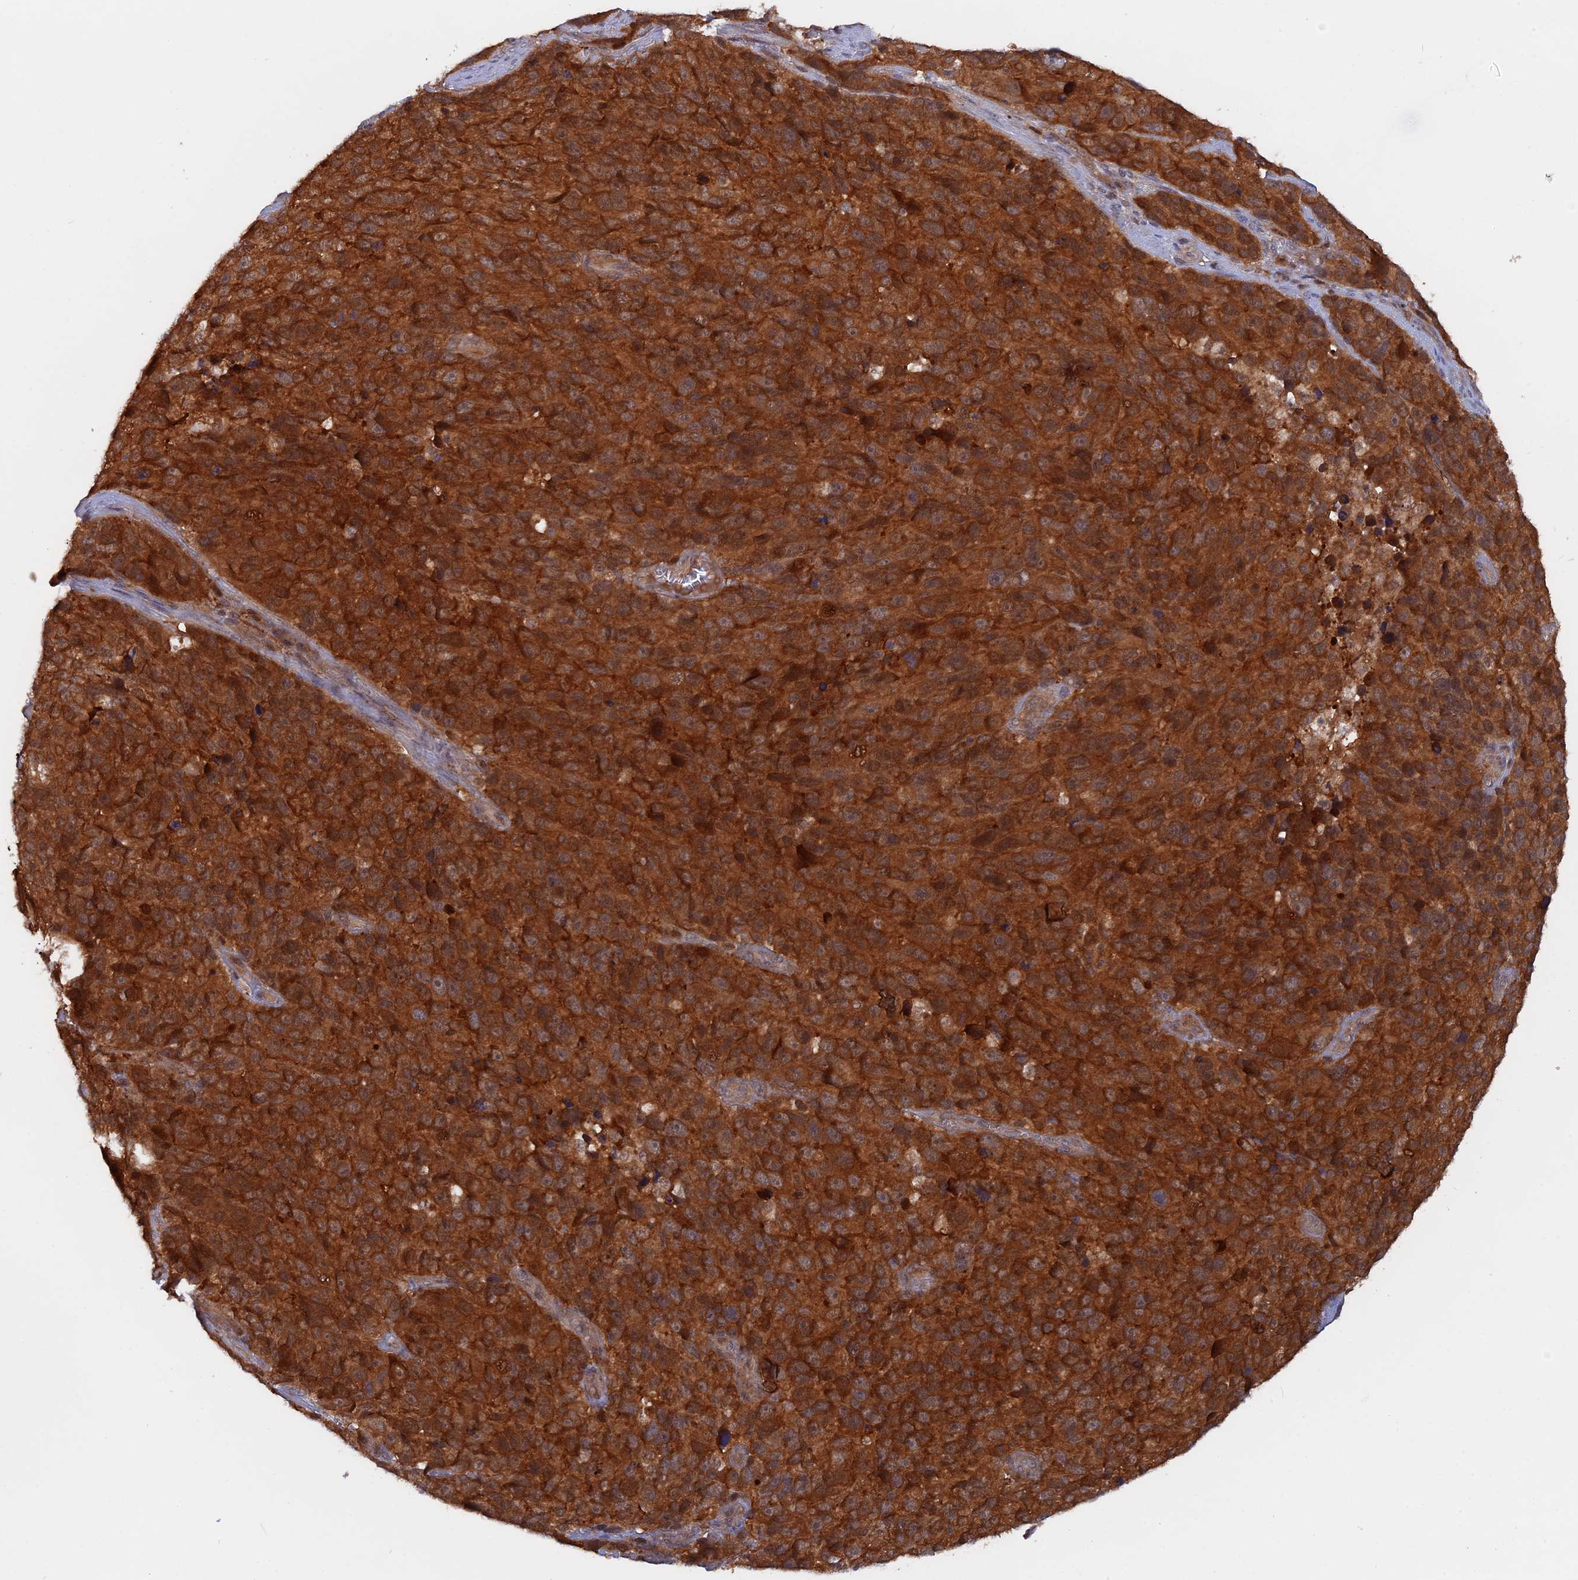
{"staining": {"intensity": "strong", "quantity": ">75%", "location": "cytoplasmic/membranous"}, "tissue": "melanoma", "cell_type": "Tumor cells", "image_type": "cancer", "snomed": [{"axis": "morphology", "description": "Malignant melanoma, NOS"}, {"axis": "topography", "description": "Skin"}], "caption": "Melanoma was stained to show a protein in brown. There is high levels of strong cytoplasmic/membranous positivity in approximately >75% of tumor cells.", "gene": "BLVRA", "patient": {"sex": "male", "age": 84}}